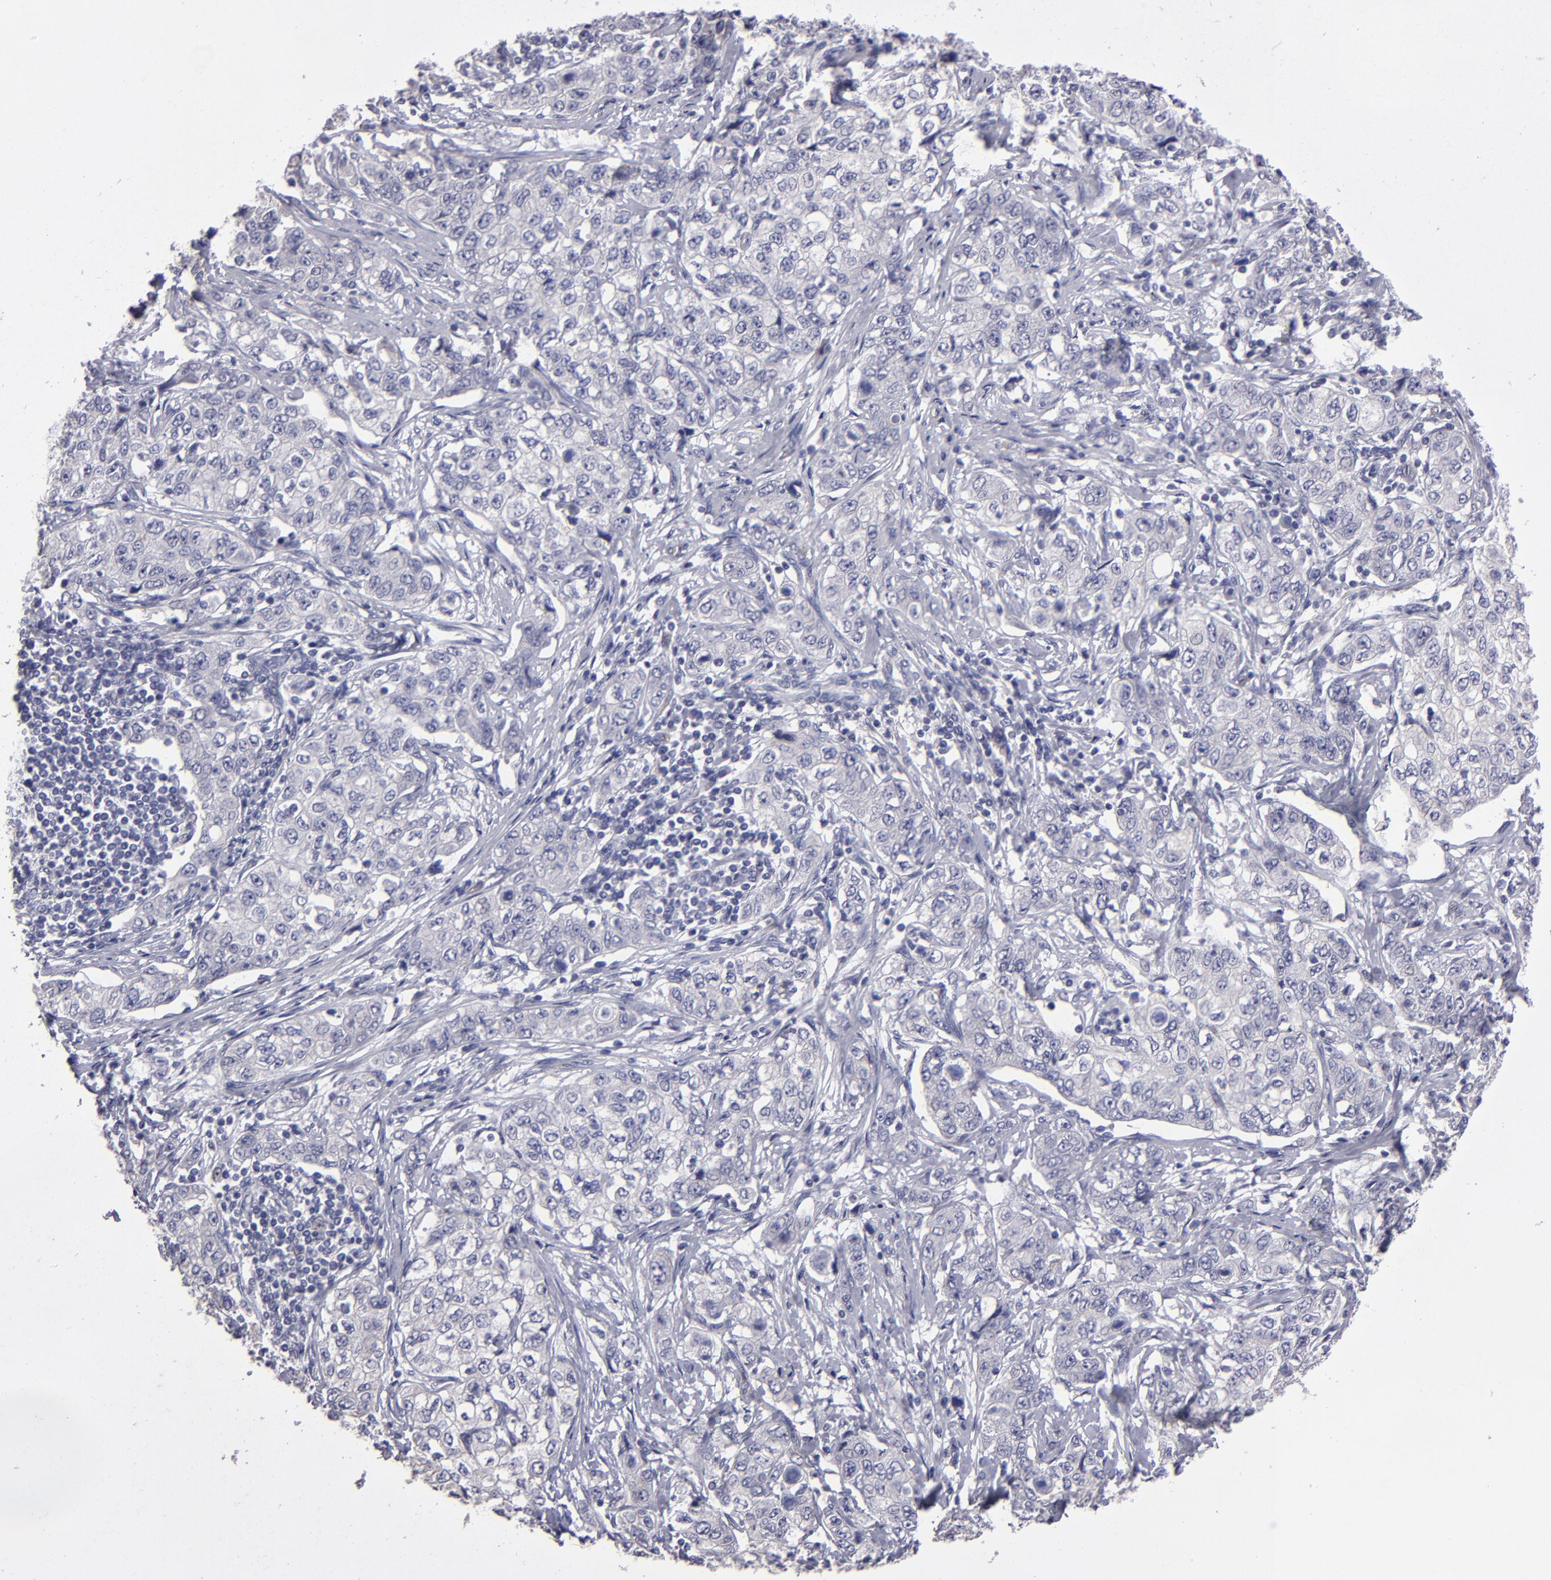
{"staining": {"intensity": "negative", "quantity": "none", "location": "none"}, "tissue": "stomach cancer", "cell_type": "Tumor cells", "image_type": "cancer", "snomed": [{"axis": "morphology", "description": "Adenocarcinoma, NOS"}, {"axis": "topography", "description": "Stomach"}], "caption": "Protein analysis of adenocarcinoma (stomach) demonstrates no significant expression in tumor cells.", "gene": "ZNF175", "patient": {"sex": "male", "age": 48}}